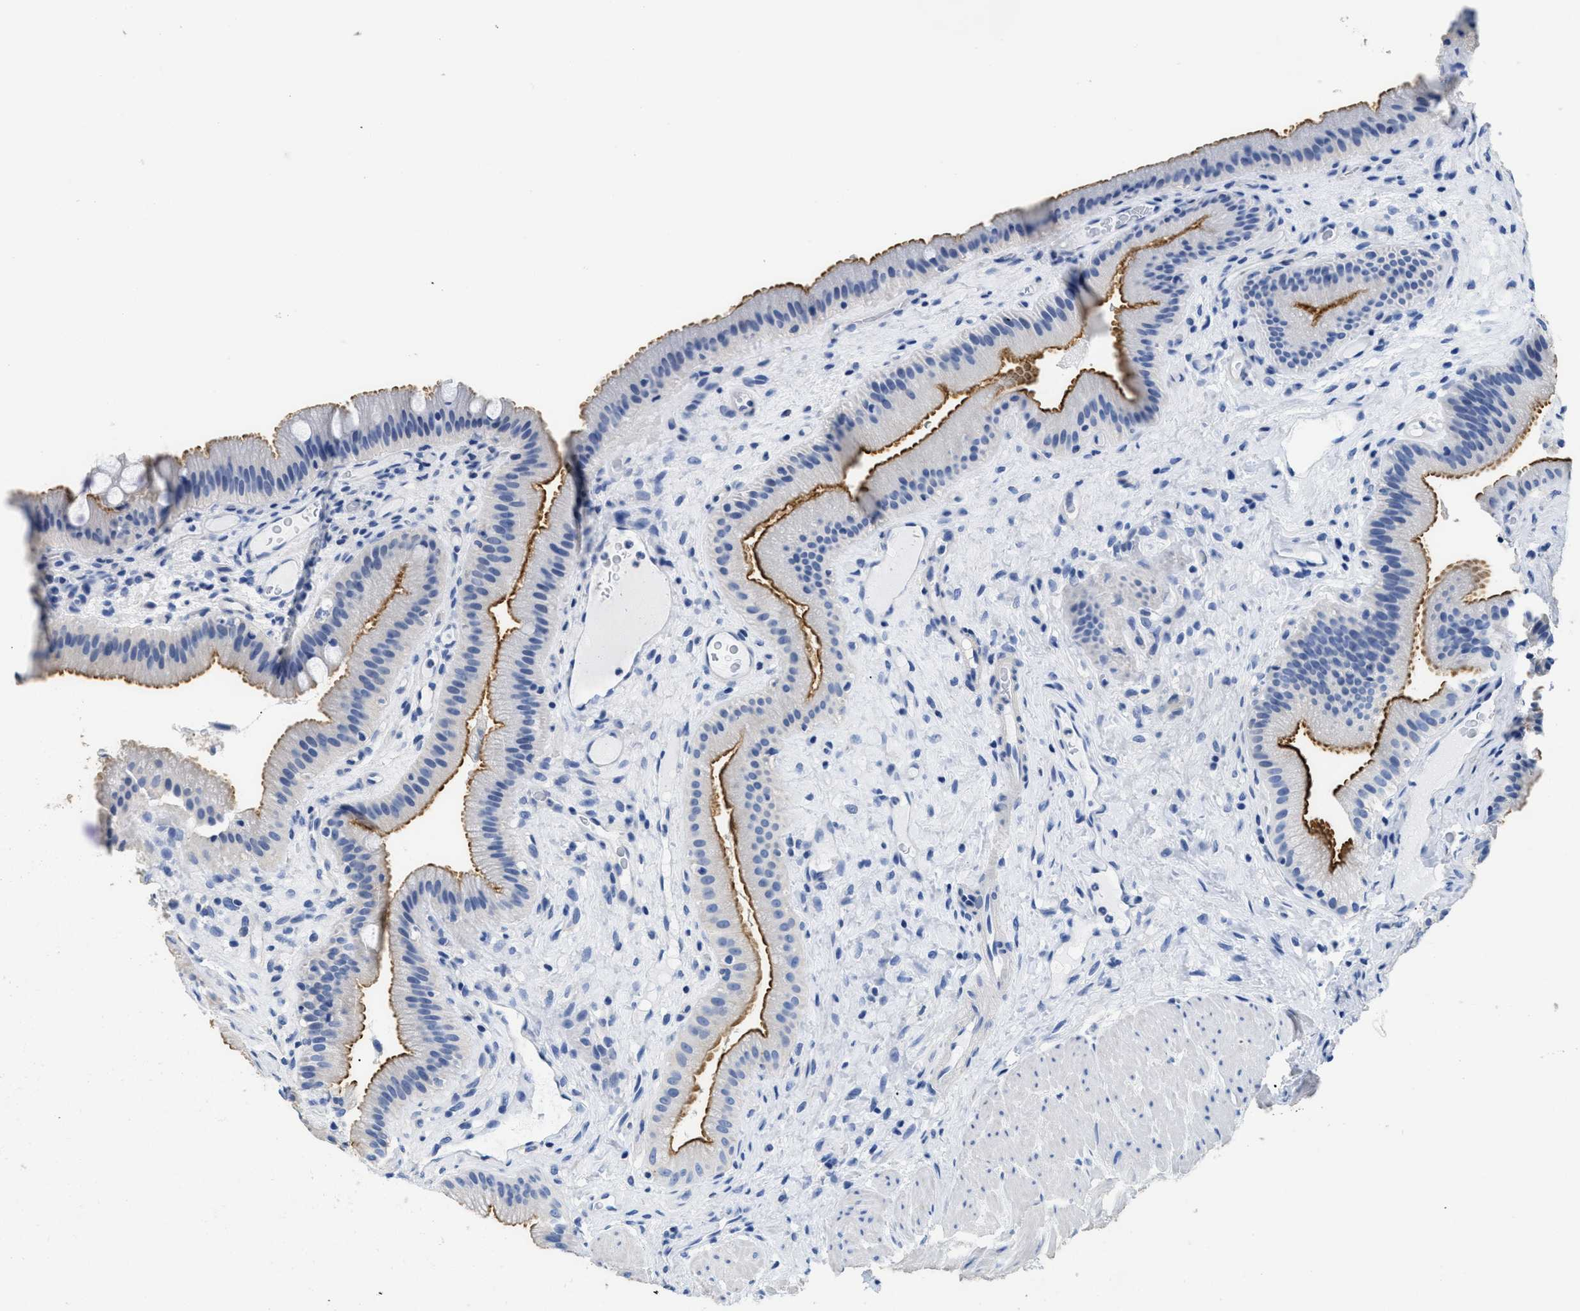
{"staining": {"intensity": "strong", "quantity": ">75%", "location": "cytoplasmic/membranous"}, "tissue": "gallbladder", "cell_type": "Glandular cells", "image_type": "normal", "snomed": [{"axis": "morphology", "description": "Normal tissue, NOS"}, {"axis": "topography", "description": "Gallbladder"}], "caption": "Immunohistochemistry (IHC) staining of normal gallbladder, which demonstrates high levels of strong cytoplasmic/membranous expression in about >75% of glandular cells indicating strong cytoplasmic/membranous protein positivity. The staining was performed using DAB (3,3'-diaminobenzidine) (brown) for protein detection and nuclei were counterstained in hematoxylin (blue).", "gene": "DLC1", "patient": {"sex": "male", "age": 49}}